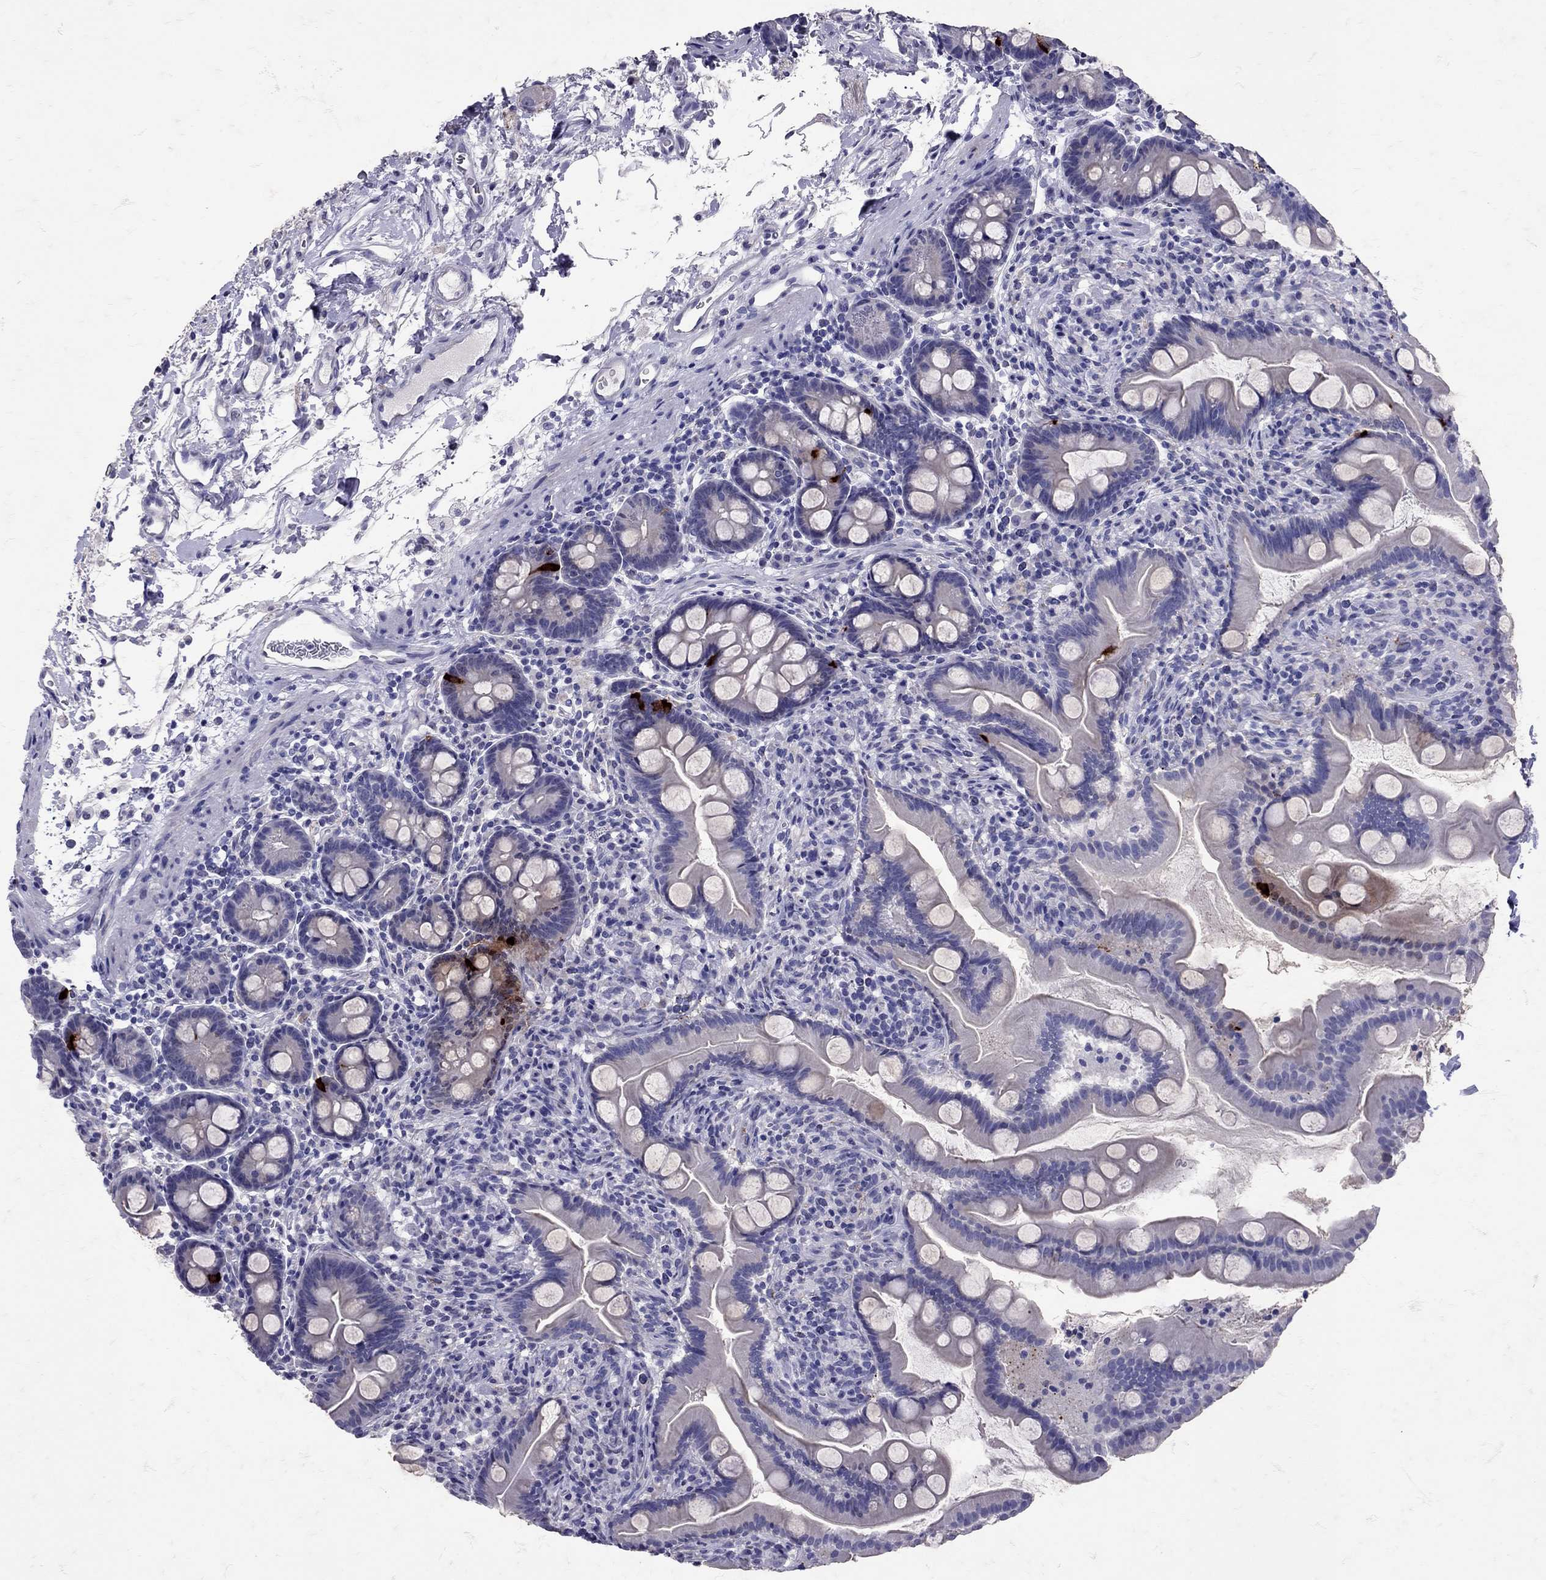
{"staining": {"intensity": "strong", "quantity": "<25%", "location": "cytoplasmic/membranous"}, "tissue": "small intestine", "cell_type": "Glandular cells", "image_type": "normal", "snomed": [{"axis": "morphology", "description": "Normal tissue, NOS"}, {"axis": "topography", "description": "Small intestine"}], "caption": "DAB (3,3'-diaminobenzidine) immunohistochemical staining of unremarkable small intestine exhibits strong cytoplasmic/membranous protein positivity in about <25% of glandular cells. (brown staining indicates protein expression, while blue staining denotes nuclei).", "gene": "SST", "patient": {"sex": "female", "age": 44}}